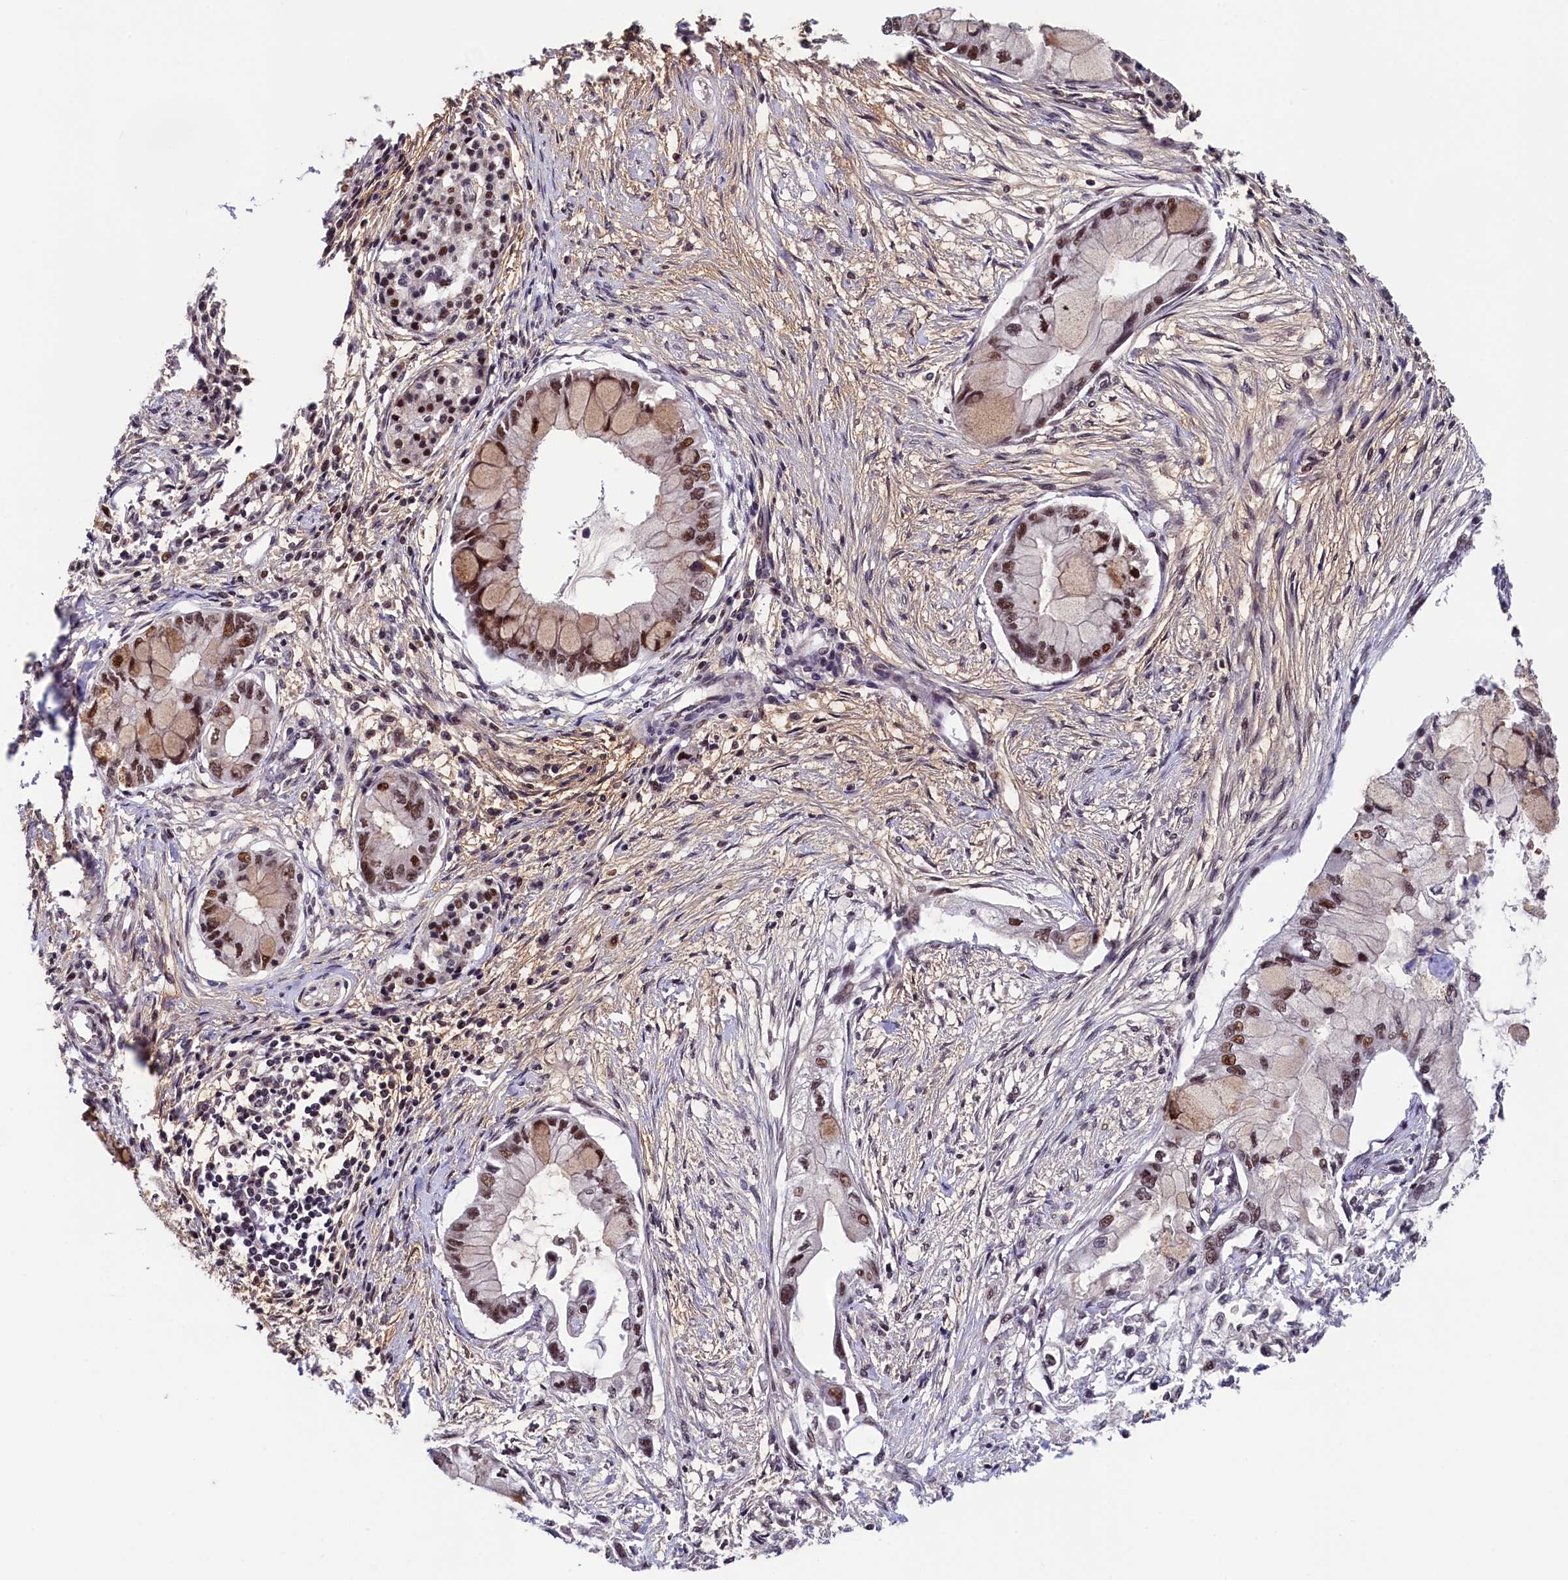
{"staining": {"intensity": "moderate", "quantity": ">75%", "location": "nuclear"}, "tissue": "pancreatic cancer", "cell_type": "Tumor cells", "image_type": "cancer", "snomed": [{"axis": "morphology", "description": "Adenocarcinoma, NOS"}, {"axis": "topography", "description": "Pancreas"}], "caption": "Immunohistochemistry of human pancreatic cancer (adenocarcinoma) displays medium levels of moderate nuclear positivity in about >75% of tumor cells.", "gene": "LEO1", "patient": {"sex": "male", "age": 48}}